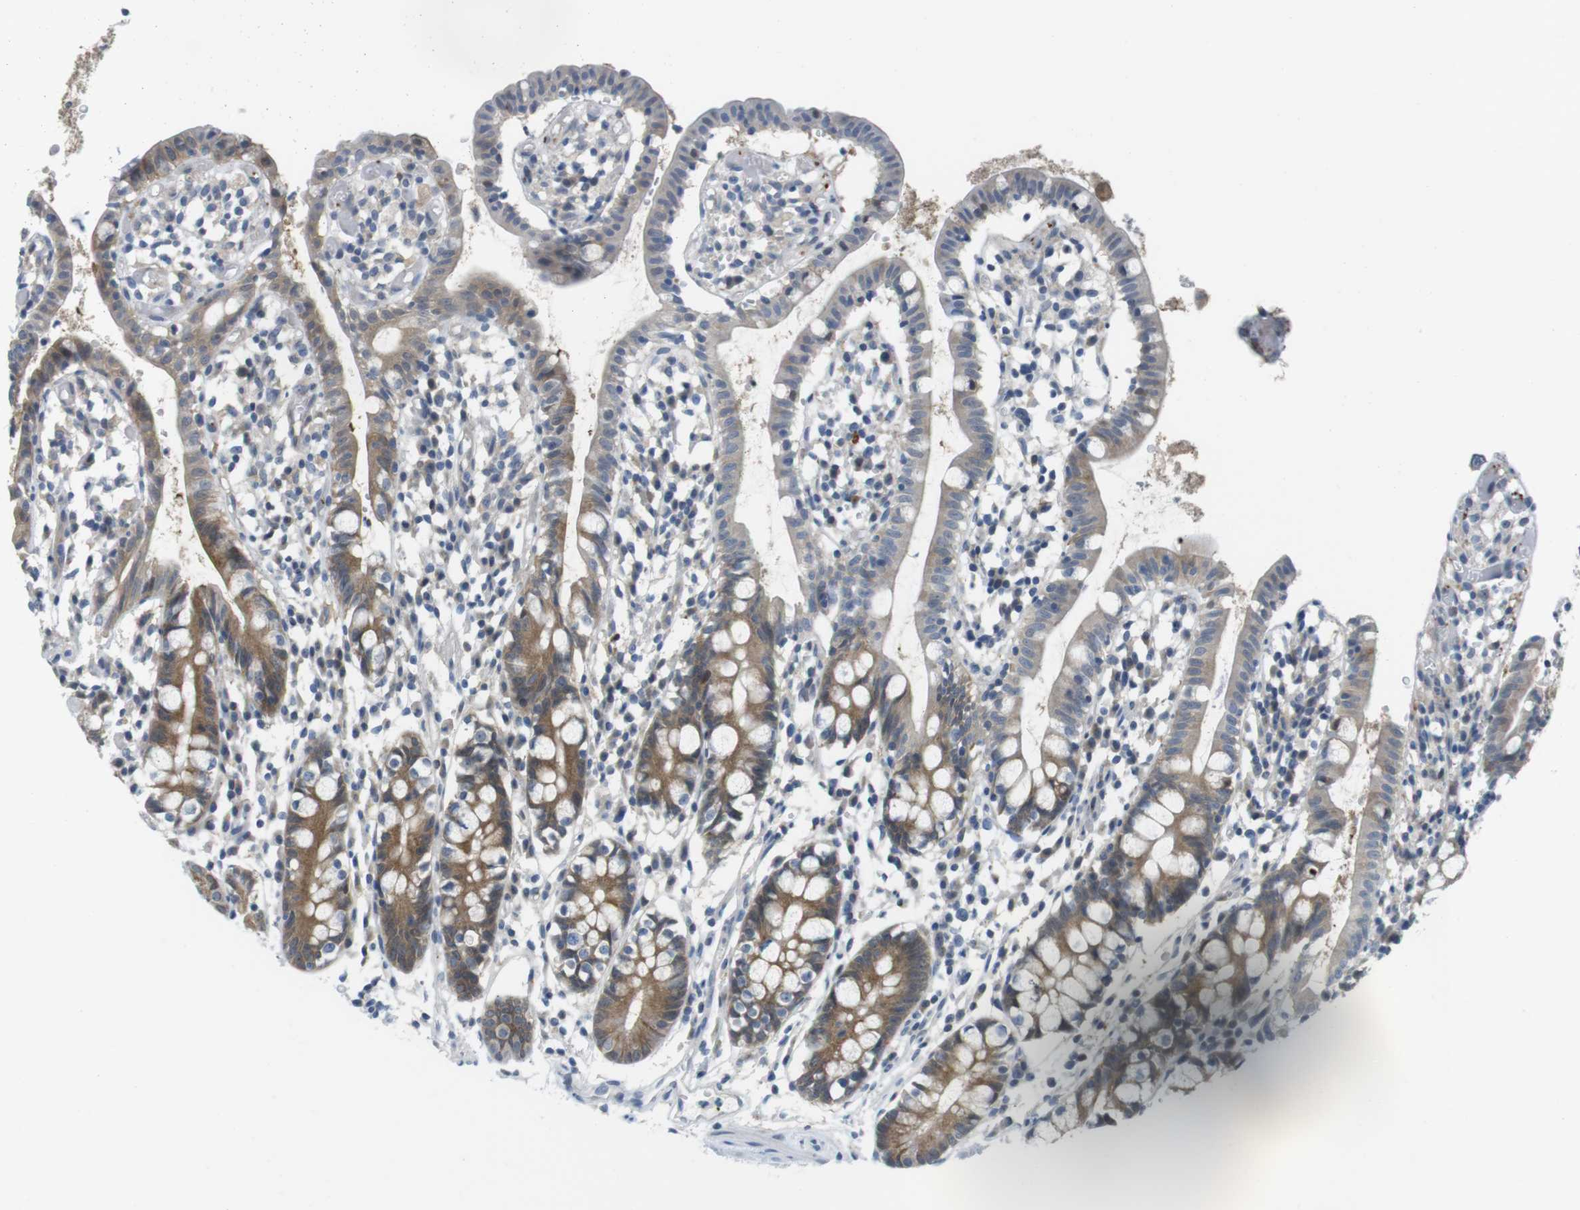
{"staining": {"intensity": "moderate", "quantity": ">75%", "location": "cytoplasmic/membranous"}, "tissue": "small intestine", "cell_type": "Glandular cells", "image_type": "normal", "snomed": [{"axis": "morphology", "description": "Normal tissue, NOS"}, {"axis": "morphology", "description": "Cystadenocarcinoma, serous, Metastatic site"}, {"axis": "topography", "description": "Small intestine"}], "caption": "Immunohistochemical staining of normal small intestine displays medium levels of moderate cytoplasmic/membranous staining in about >75% of glandular cells. Using DAB (3,3'-diaminobenzidine) (brown) and hematoxylin (blue) stains, captured at high magnification using brightfield microscopy.", "gene": "CASP2", "patient": {"sex": "female", "age": 61}}